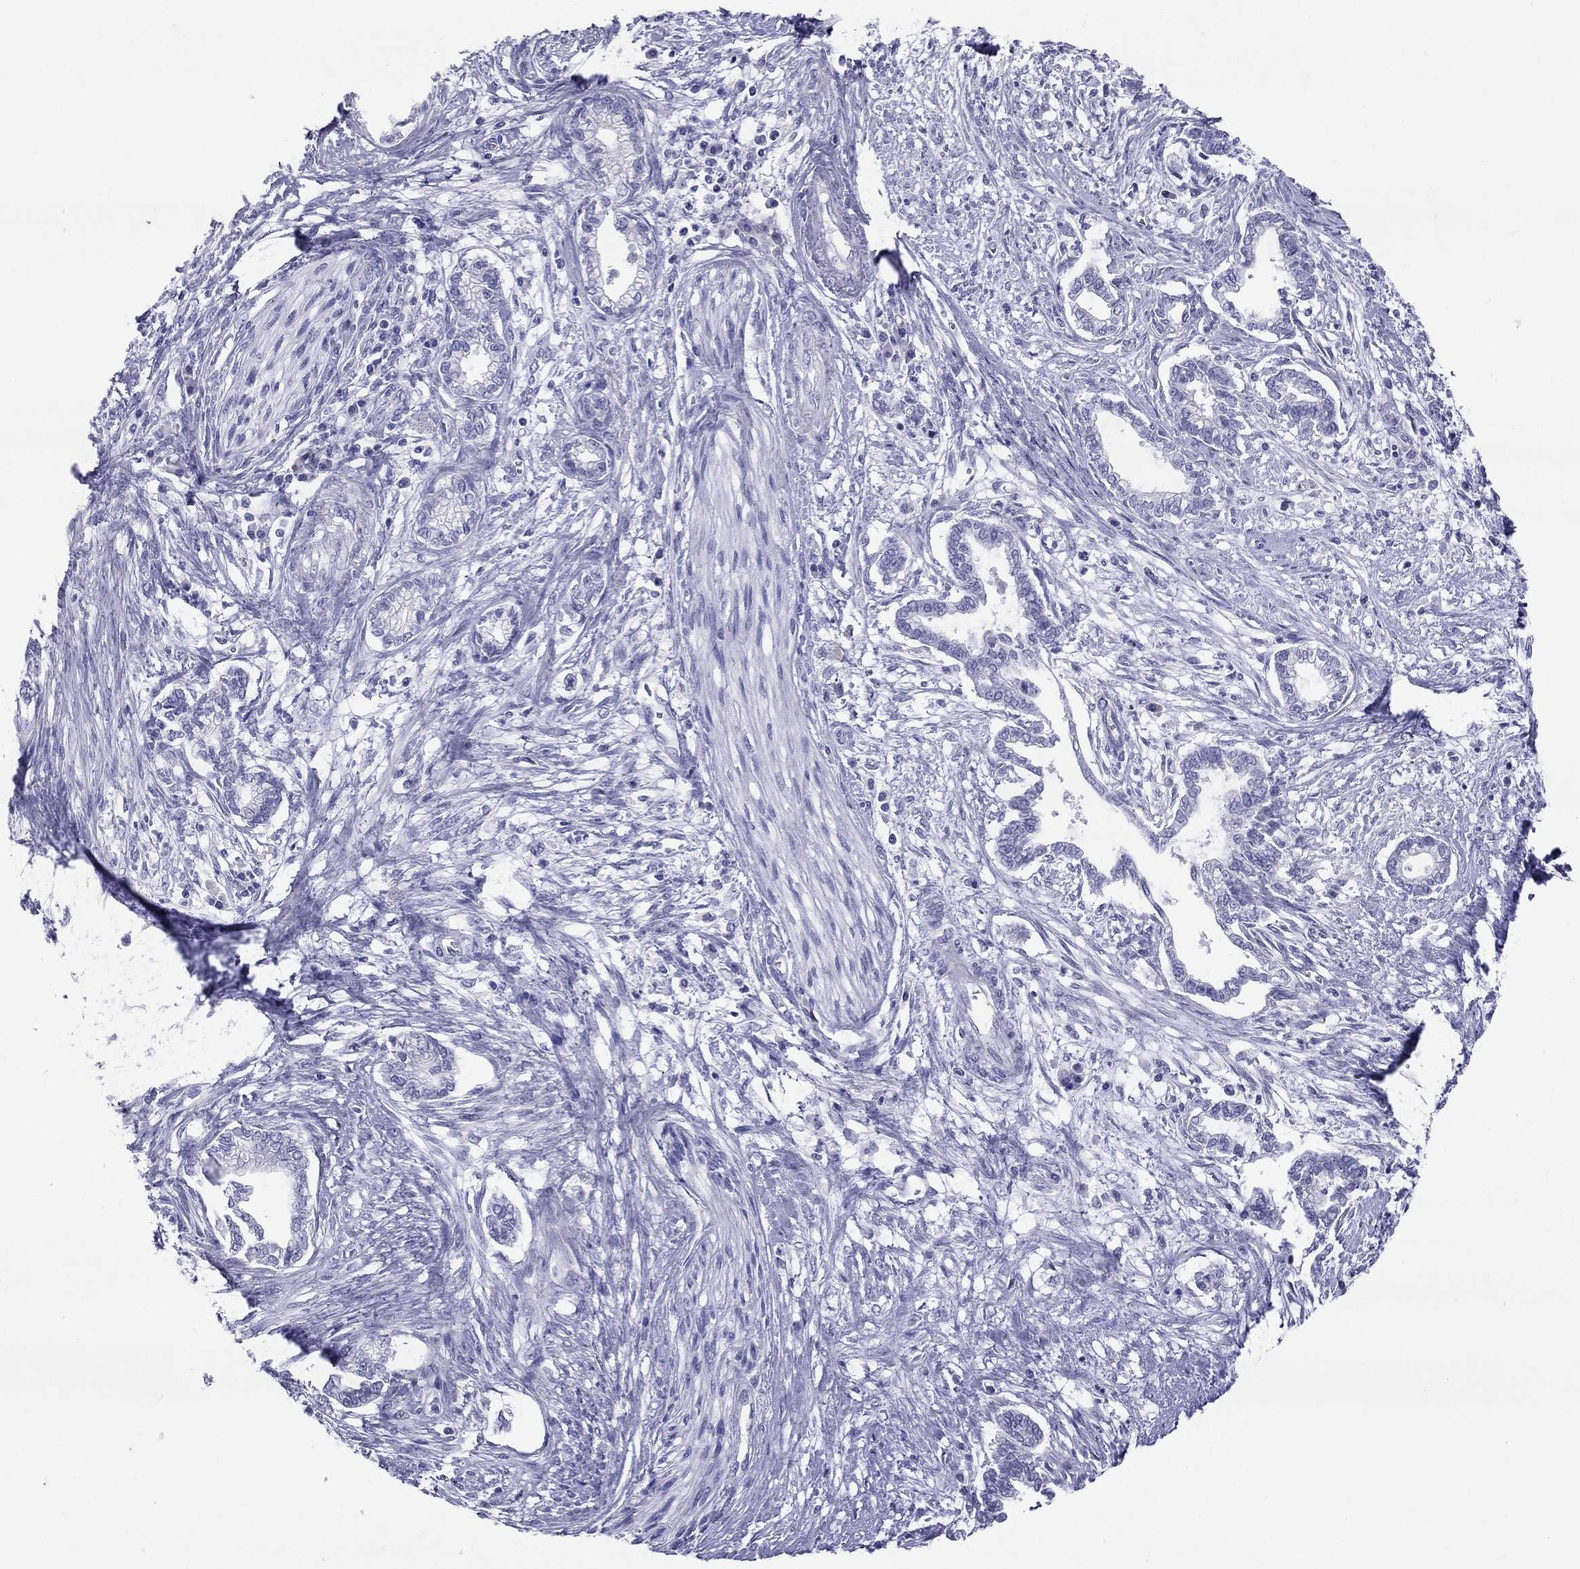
{"staining": {"intensity": "negative", "quantity": "none", "location": "none"}, "tissue": "cervical cancer", "cell_type": "Tumor cells", "image_type": "cancer", "snomed": [{"axis": "morphology", "description": "Adenocarcinoma, NOS"}, {"axis": "topography", "description": "Cervix"}], "caption": "Immunohistochemistry (IHC) image of neoplastic tissue: cervical adenocarcinoma stained with DAB displays no significant protein expression in tumor cells. The staining was performed using DAB to visualize the protein expression in brown, while the nuclei were stained in blue with hematoxylin (Magnification: 20x).", "gene": "MUC16", "patient": {"sex": "female", "age": 62}}